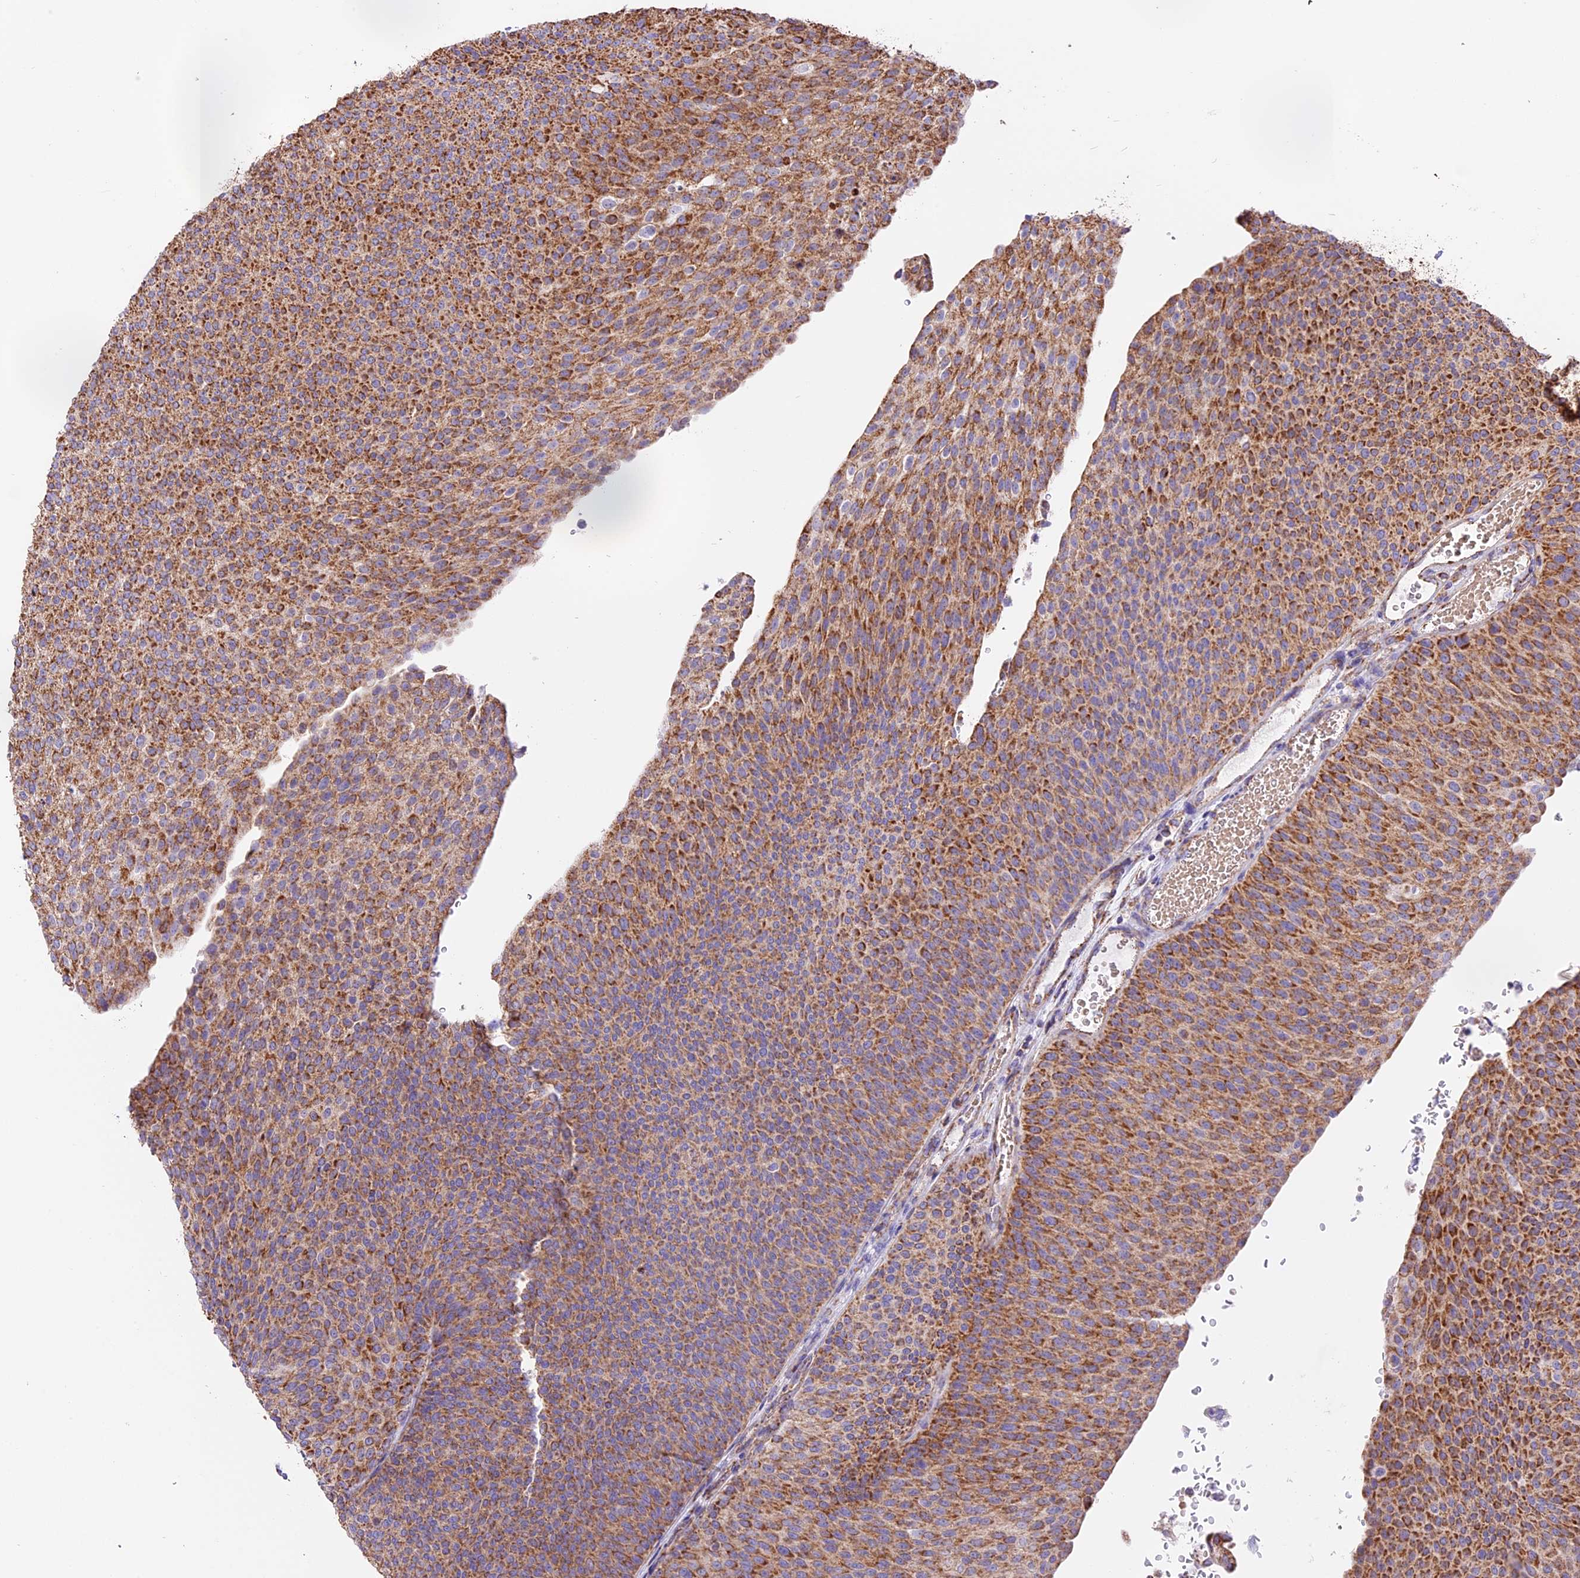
{"staining": {"intensity": "moderate", "quantity": ">75%", "location": "cytoplasmic/membranous"}, "tissue": "urothelial cancer", "cell_type": "Tumor cells", "image_type": "cancer", "snomed": [{"axis": "morphology", "description": "Urothelial carcinoma, High grade"}, {"axis": "topography", "description": "Urinary bladder"}], "caption": "Urothelial cancer was stained to show a protein in brown. There is medium levels of moderate cytoplasmic/membranous positivity in about >75% of tumor cells.", "gene": "NDUFA8", "patient": {"sex": "female", "age": 79}}